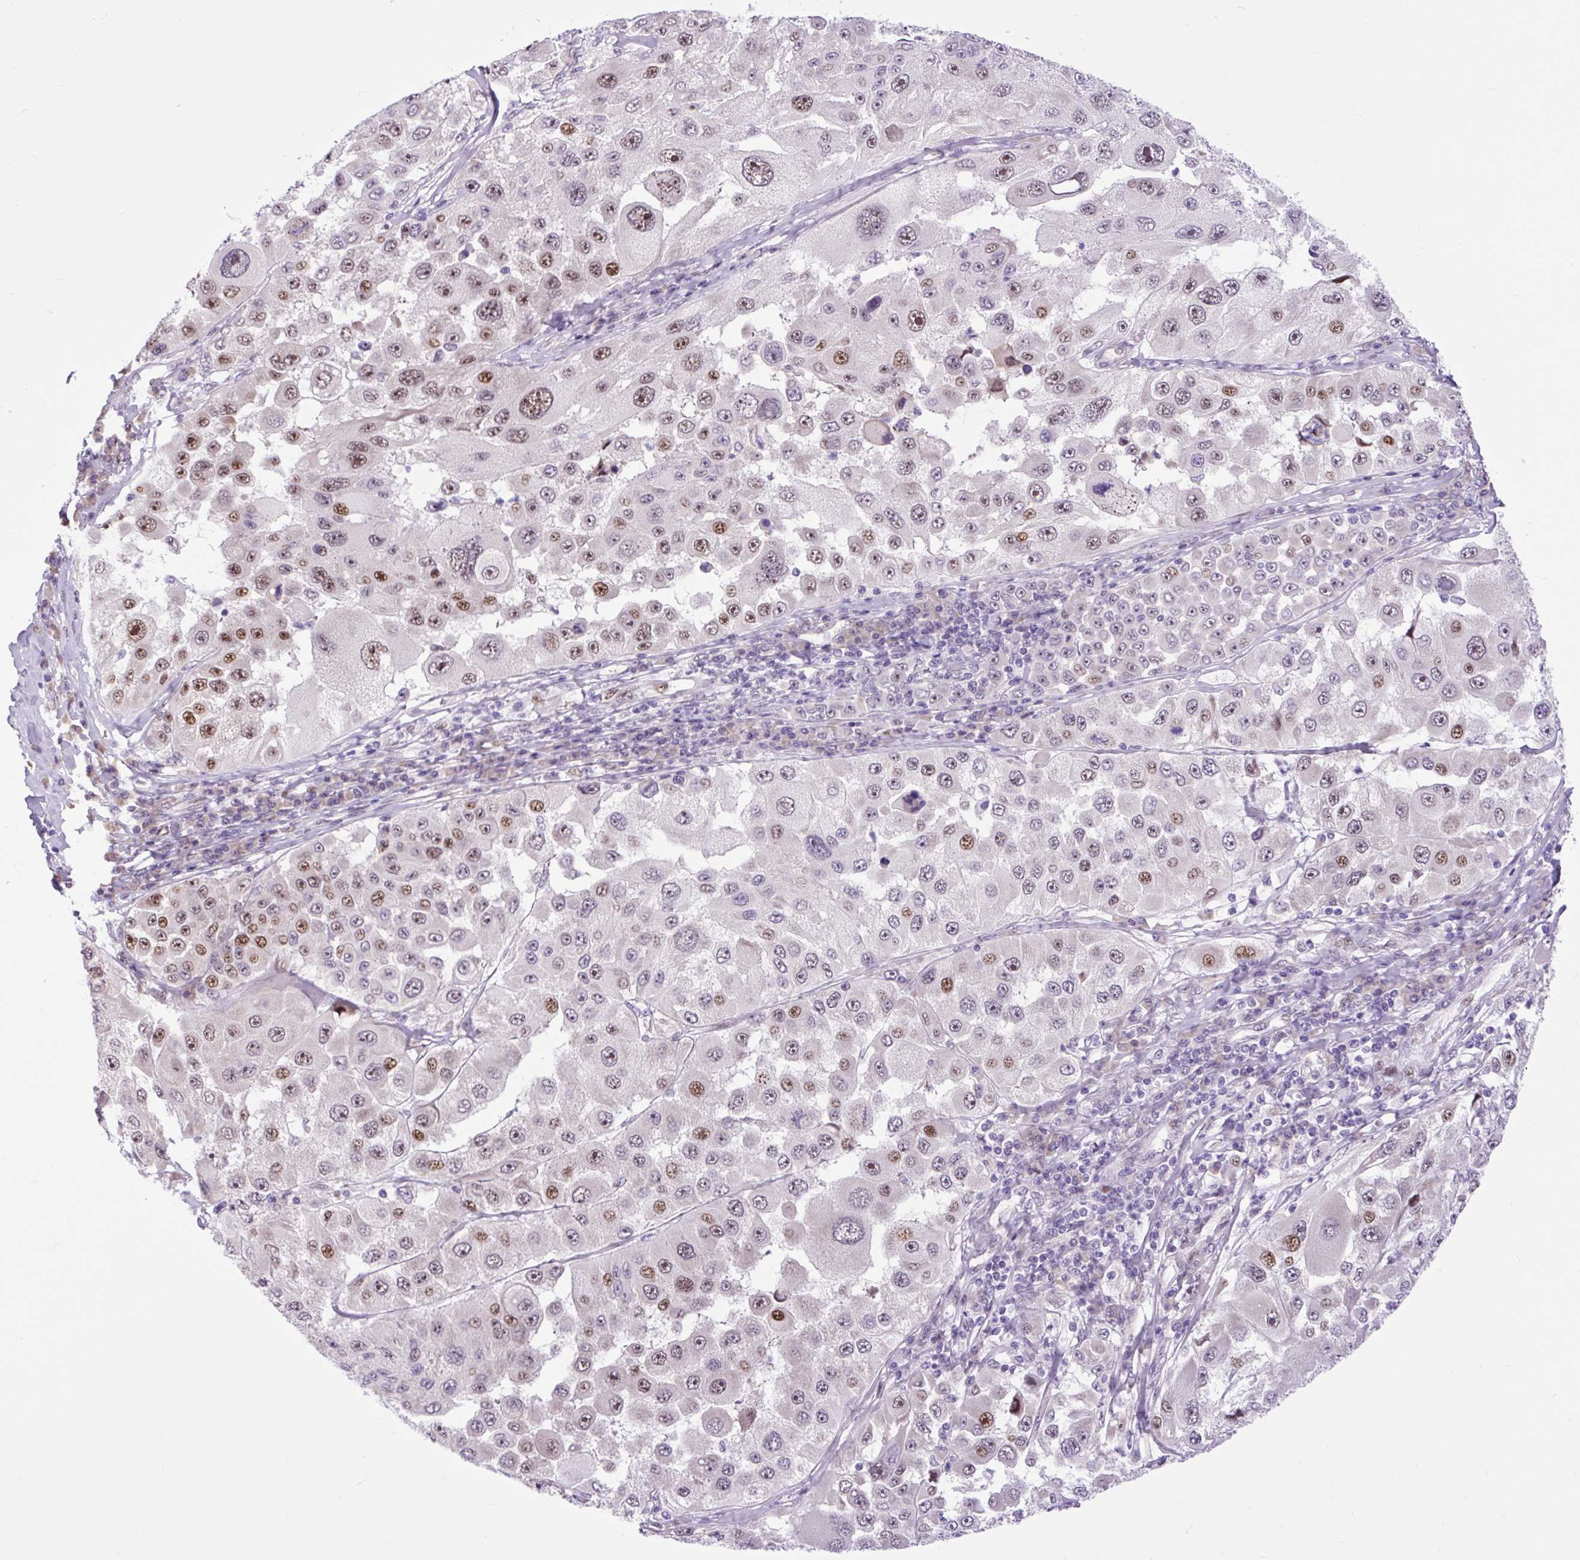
{"staining": {"intensity": "moderate", "quantity": ">75%", "location": "nuclear"}, "tissue": "melanoma", "cell_type": "Tumor cells", "image_type": "cancer", "snomed": [{"axis": "morphology", "description": "Malignant melanoma, Metastatic site"}, {"axis": "topography", "description": "Lymph node"}], "caption": "A brown stain shows moderate nuclear positivity of a protein in malignant melanoma (metastatic site) tumor cells.", "gene": "CLK2", "patient": {"sex": "male", "age": 62}}